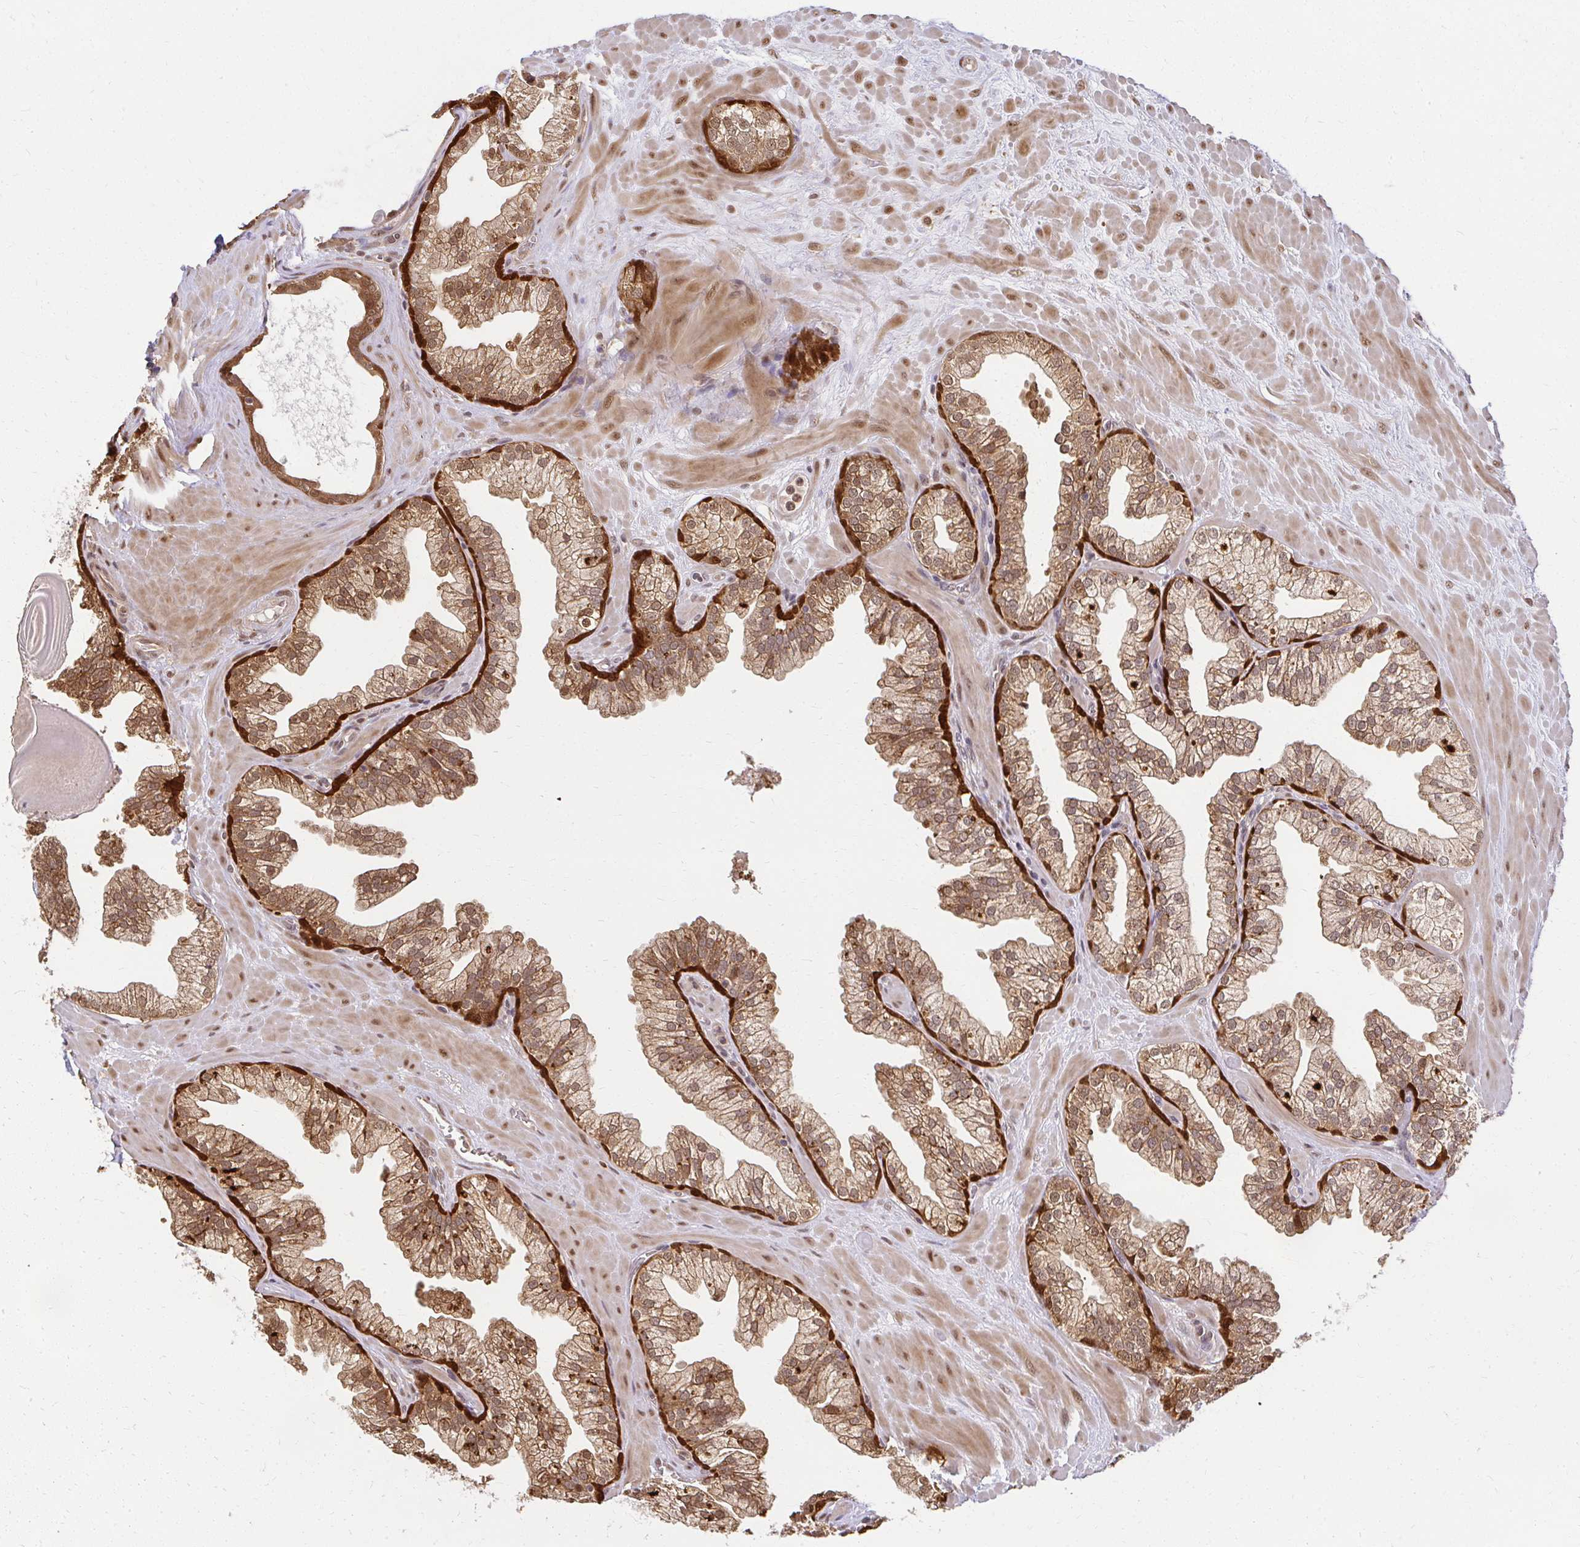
{"staining": {"intensity": "strong", "quantity": "25%-75%", "location": "cytoplasmic/membranous,nuclear"}, "tissue": "prostate", "cell_type": "Glandular cells", "image_type": "normal", "snomed": [{"axis": "morphology", "description": "Normal tissue, NOS"}, {"axis": "topography", "description": "Prostate"}, {"axis": "topography", "description": "Peripheral nerve tissue"}], "caption": "Benign prostate reveals strong cytoplasmic/membranous,nuclear staining in approximately 25%-75% of glandular cells, visualized by immunohistochemistry. (DAB (3,3'-diaminobenzidine) IHC with brightfield microscopy, high magnification).", "gene": "LARS2", "patient": {"sex": "male", "age": 61}}